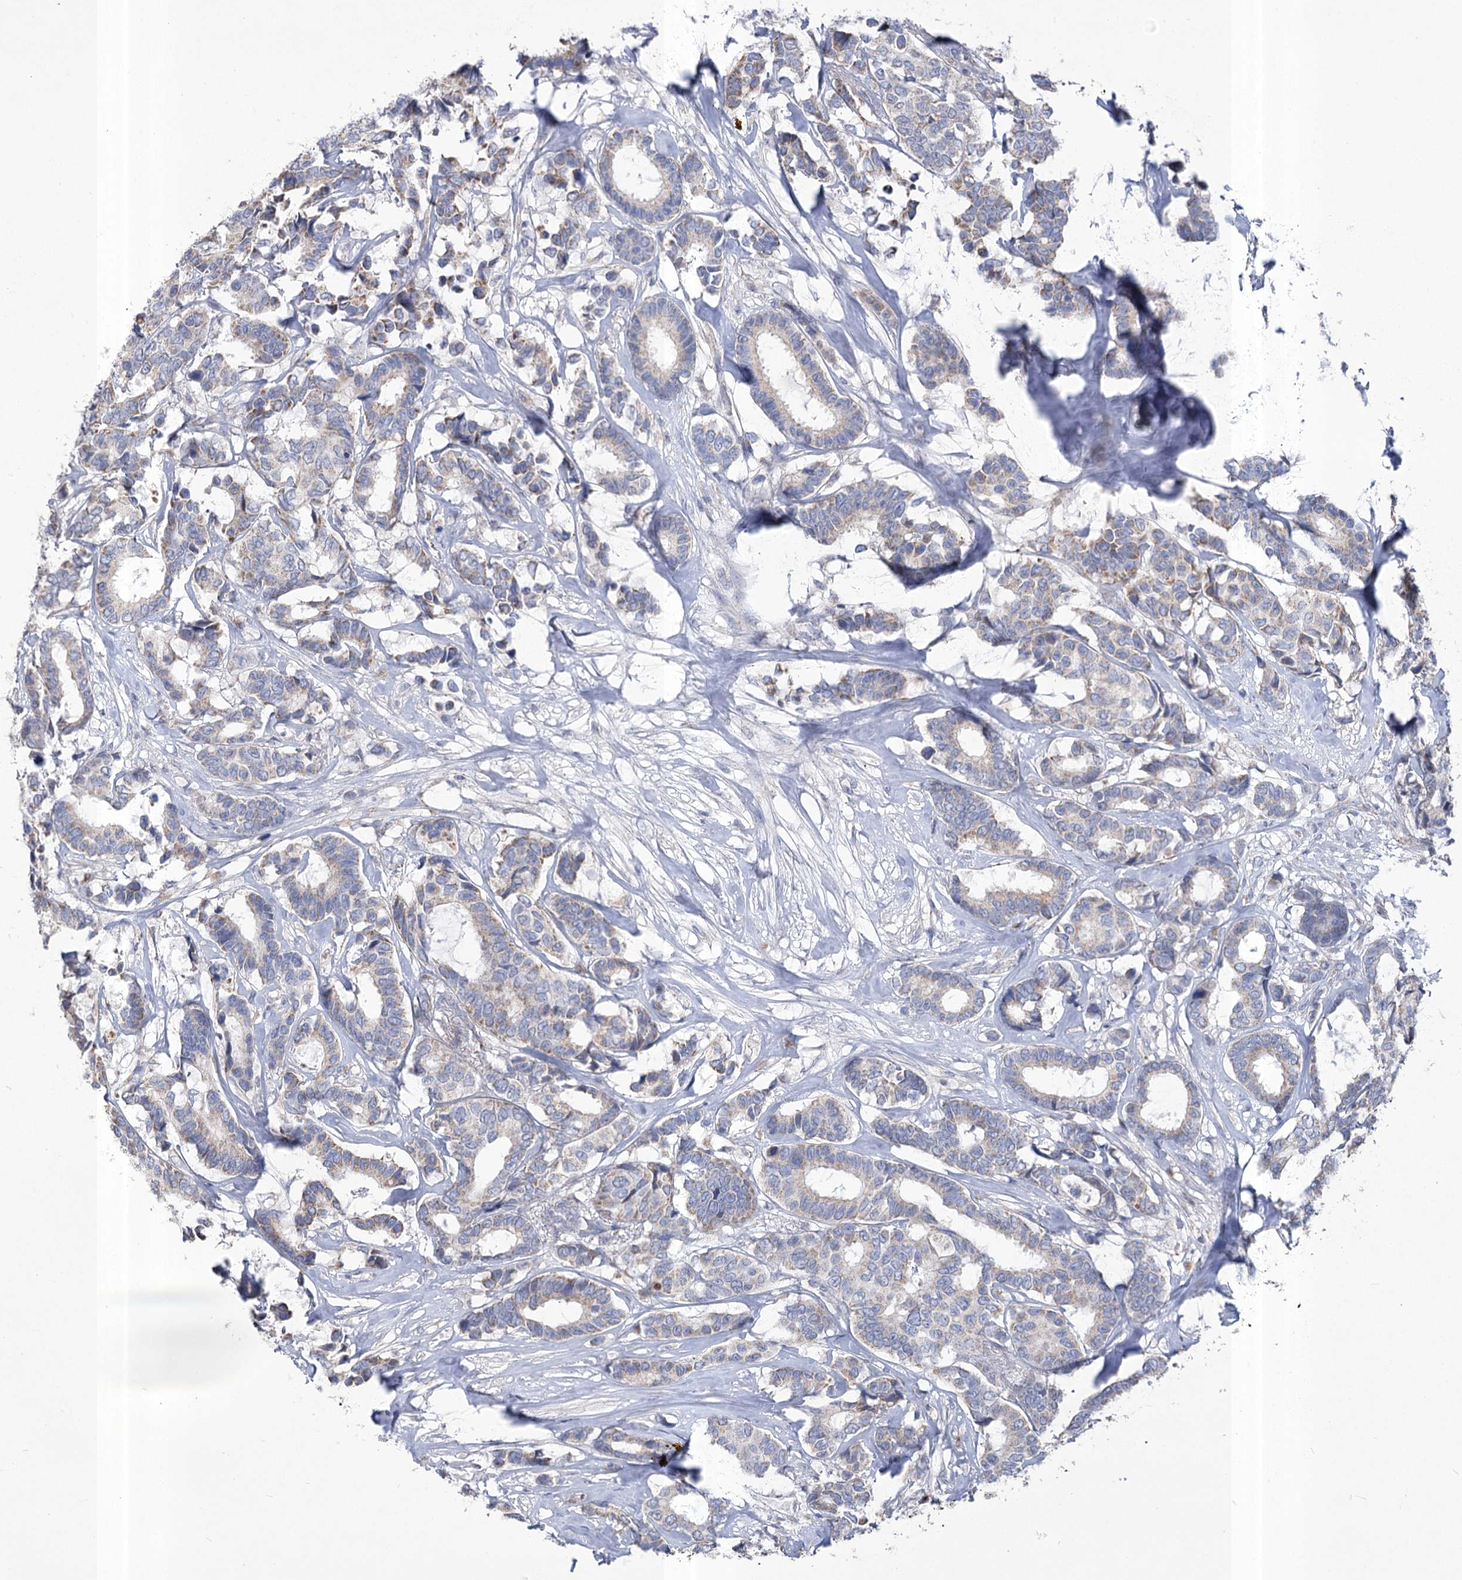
{"staining": {"intensity": "weak", "quantity": "25%-75%", "location": "cytoplasmic/membranous"}, "tissue": "breast cancer", "cell_type": "Tumor cells", "image_type": "cancer", "snomed": [{"axis": "morphology", "description": "Duct carcinoma"}, {"axis": "topography", "description": "Breast"}], "caption": "Breast cancer tissue shows weak cytoplasmic/membranous positivity in about 25%-75% of tumor cells, visualized by immunohistochemistry.", "gene": "PDHB", "patient": {"sex": "female", "age": 87}}